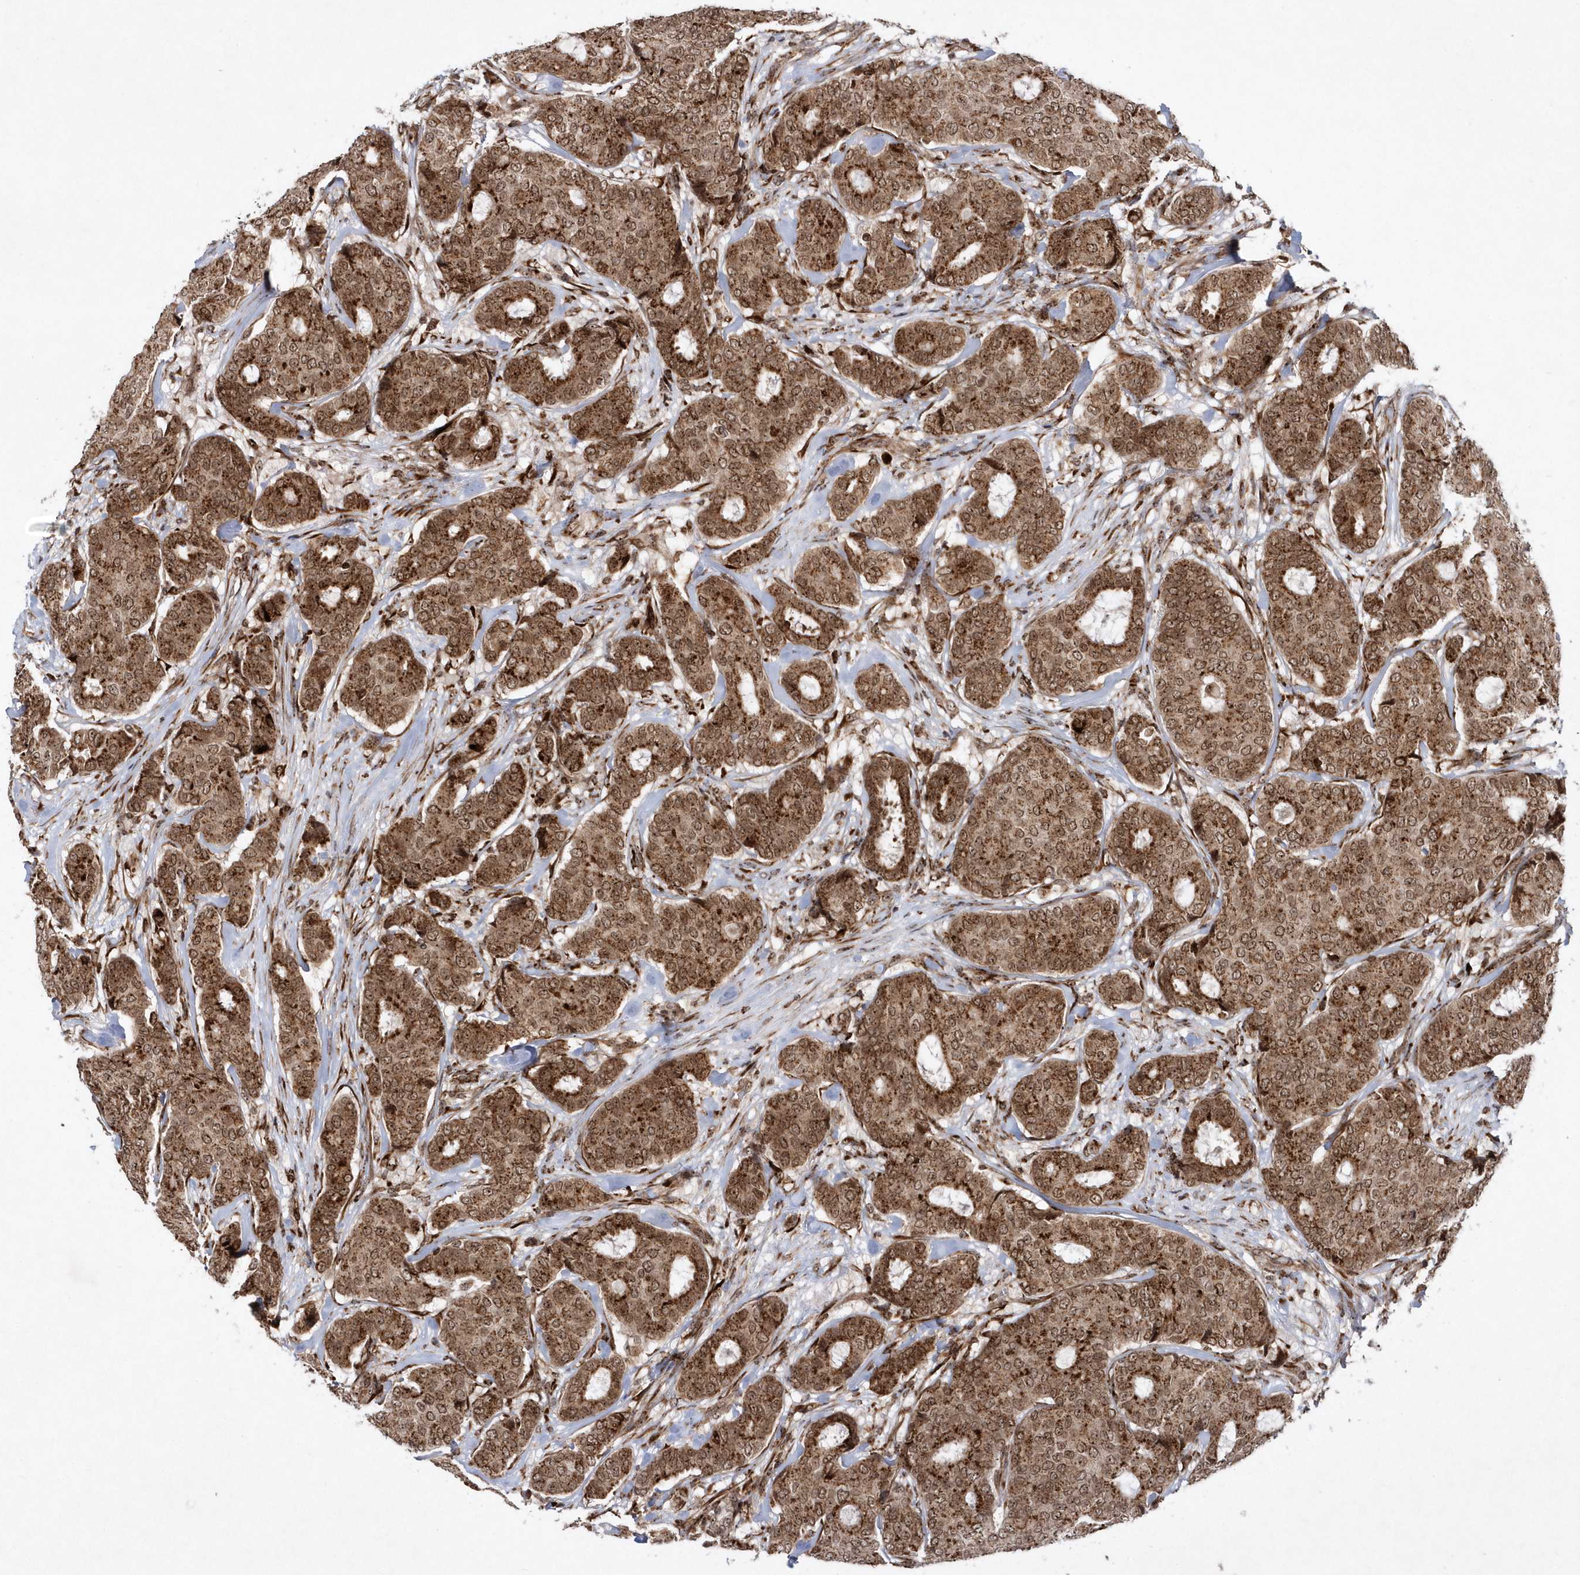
{"staining": {"intensity": "moderate", "quantity": ">75%", "location": "cytoplasmic/membranous,nuclear"}, "tissue": "breast cancer", "cell_type": "Tumor cells", "image_type": "cancer", "snomed": [{"axis": "morphology", "description": "Duct carcinoma"}, {"axis": "topography", "description": "Breast"}], "caption": "Immunohistochemistry image of neoplastic tissue: human breast intraductal carcinoma stained using IHC reveals medium levels of moderate protein expression localized specifically in the cytoplasmic/membranous and nuclear of tumor cells, appearing as a cytoplasmic/membranous and nuclear brown color.", "gene": "SOWAHB", "patient": {"sex": "female", "age": 75}}